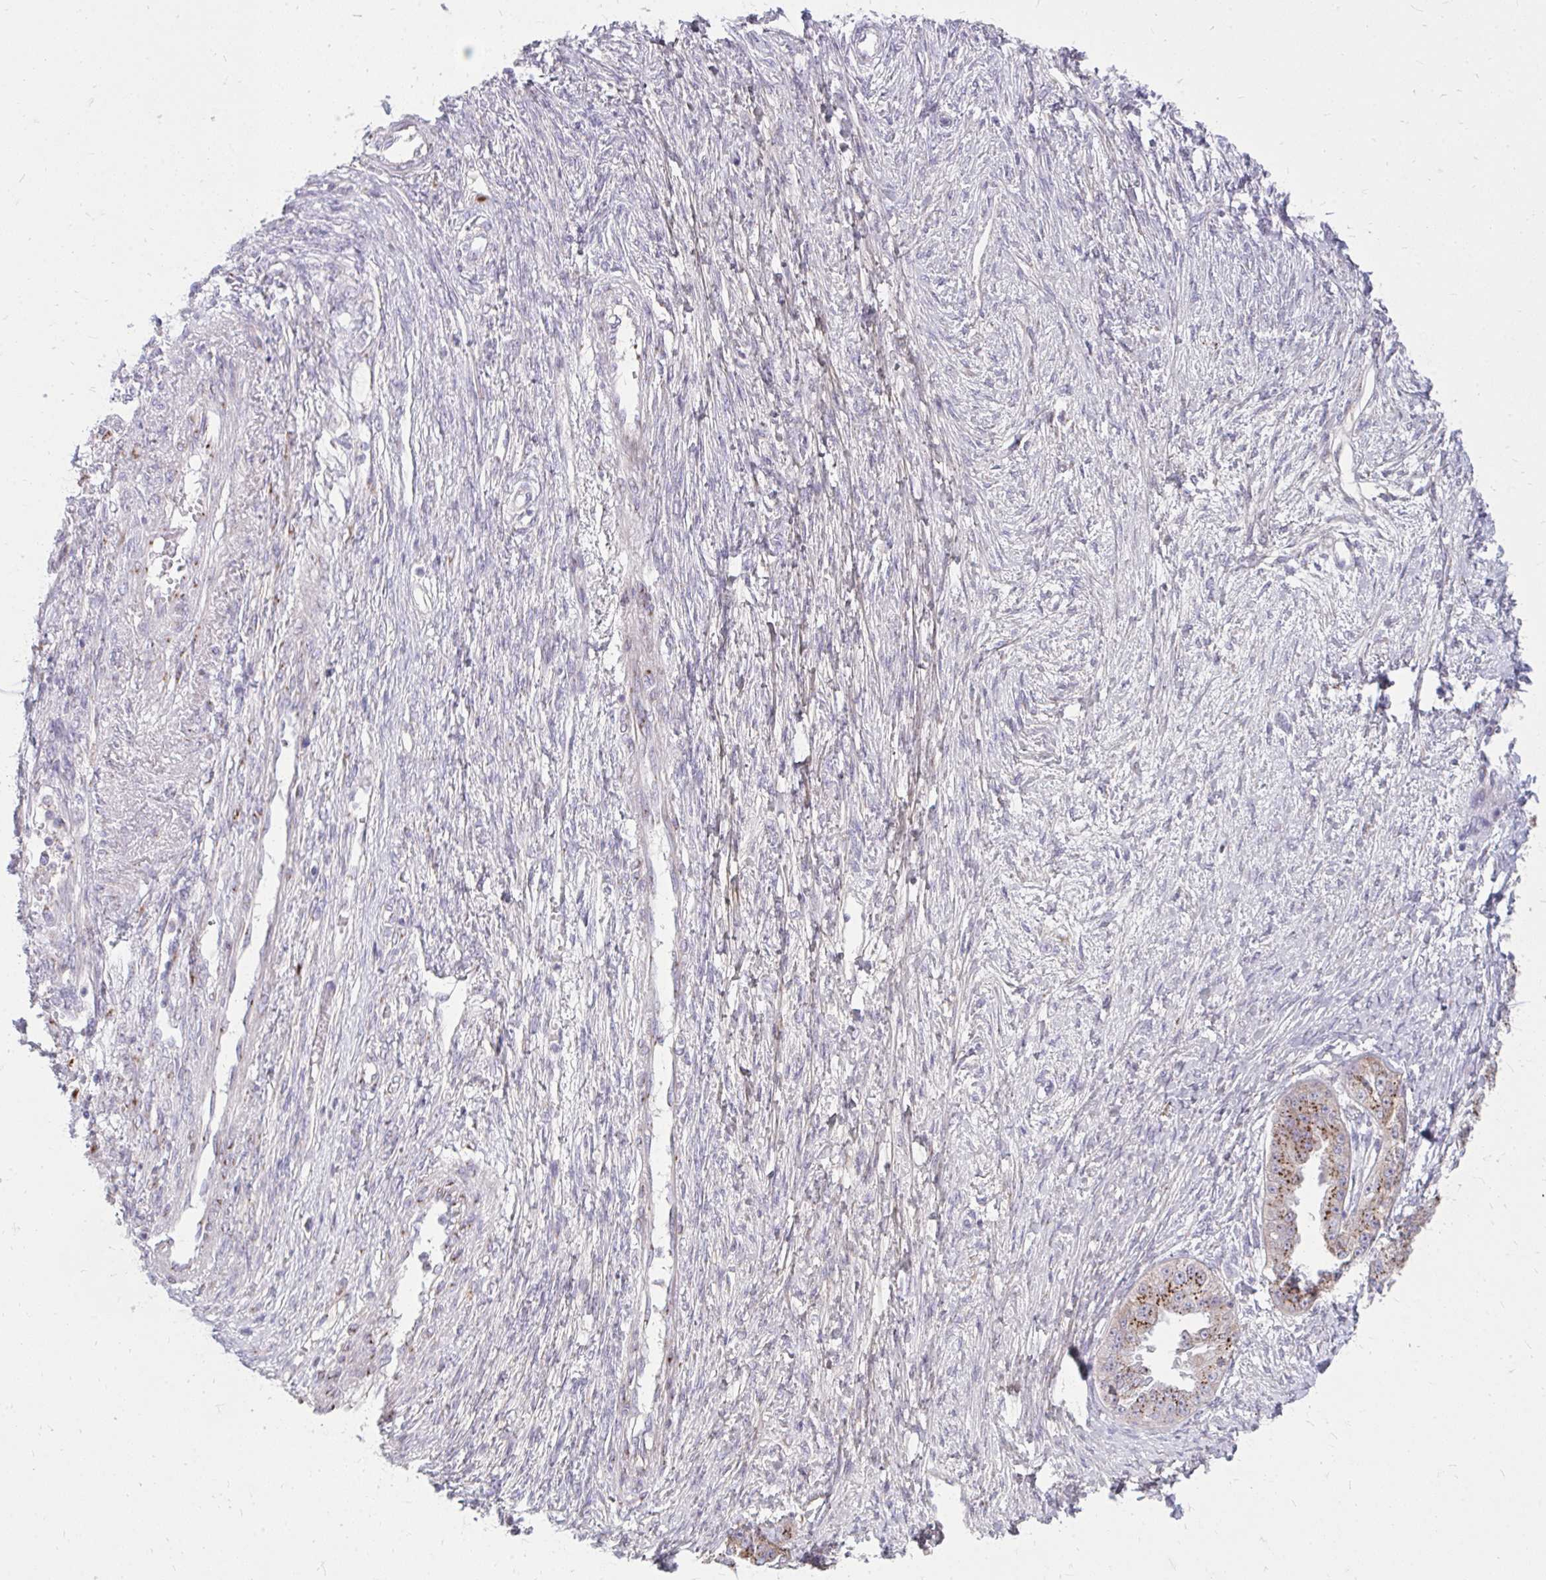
{"staining": {"intensity": "strong", "quantity": ">75%", "location": "cytoplasmic/membranous"}, "tissue": "ovarian cancer", "cell_type": "Tumor cells", "image_type": "cancer", "snomed": [{"axis": "morphology", "description": "Cystadenocarcinoma, serous, NOS"}, {"axis": "topography", "description": "Ovary"}], "caption": "A photomicrograph showing strong cytoplasmic/membranous staining in about >75% of tumor cells in ovarian cancer (serous cystadenocarcinoma), as visualized by brown immunohistochemical staining.", "gene": "RAB6B", "patient": {"sex": "female", "age": 58}}